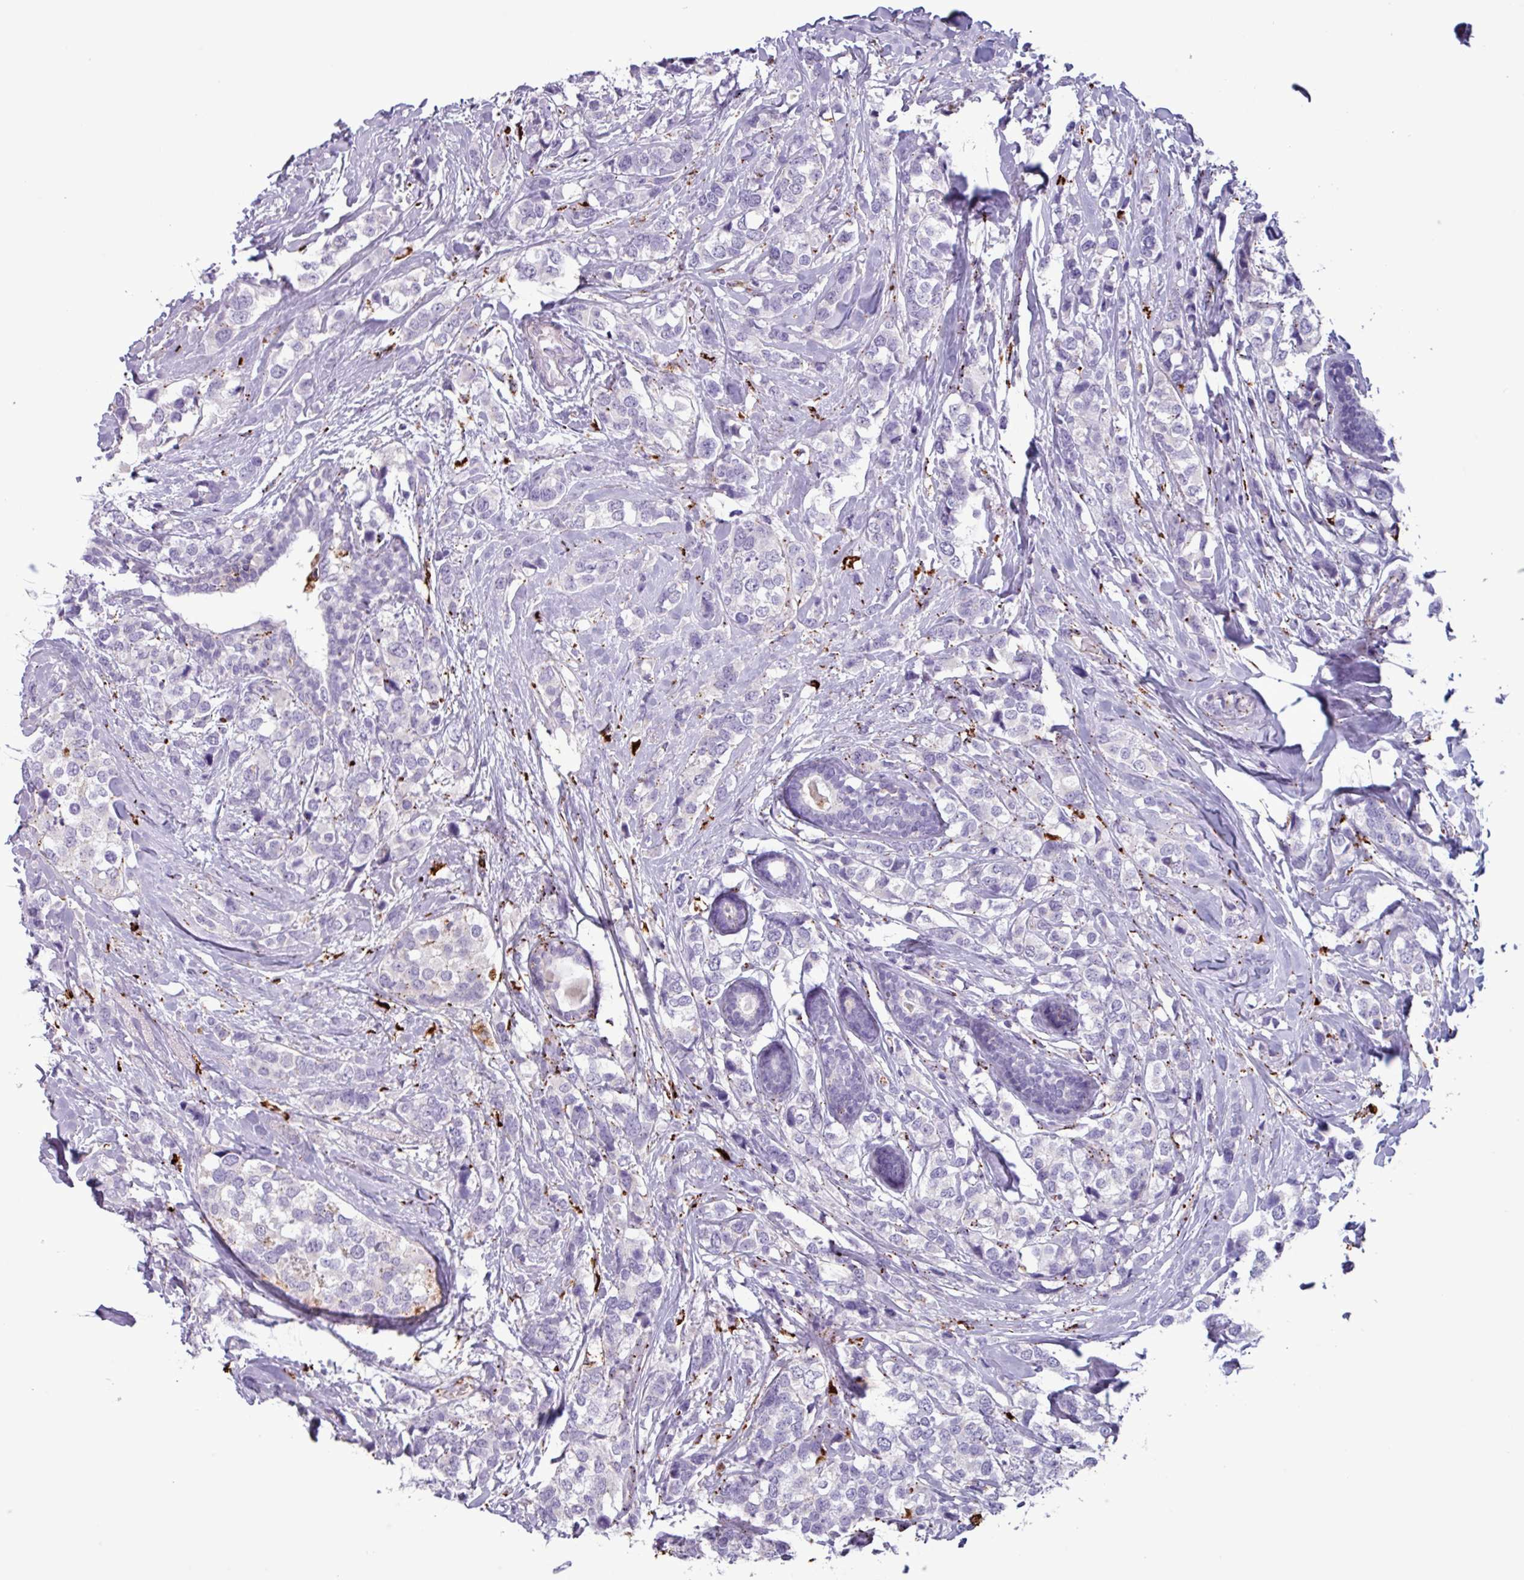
{"staining": {"intensity": "weak", "quantity": "<25%", "location": "cytoplasmic/membranous"}, "tissue": "breast cancer", "cell_type": "Tumor cells", "image_type": "cancer", "snomed": [{"axis": "morphology", "description": "Lobular carcinoma"}, {"axis": "topography", "description": "Breast"}], "caption": "Tumor cells show no significant protein expression in breast cancer (lobular carcinoma).", "gene": "PLIN2", "patient": {"sex": "female", "age": 59}}